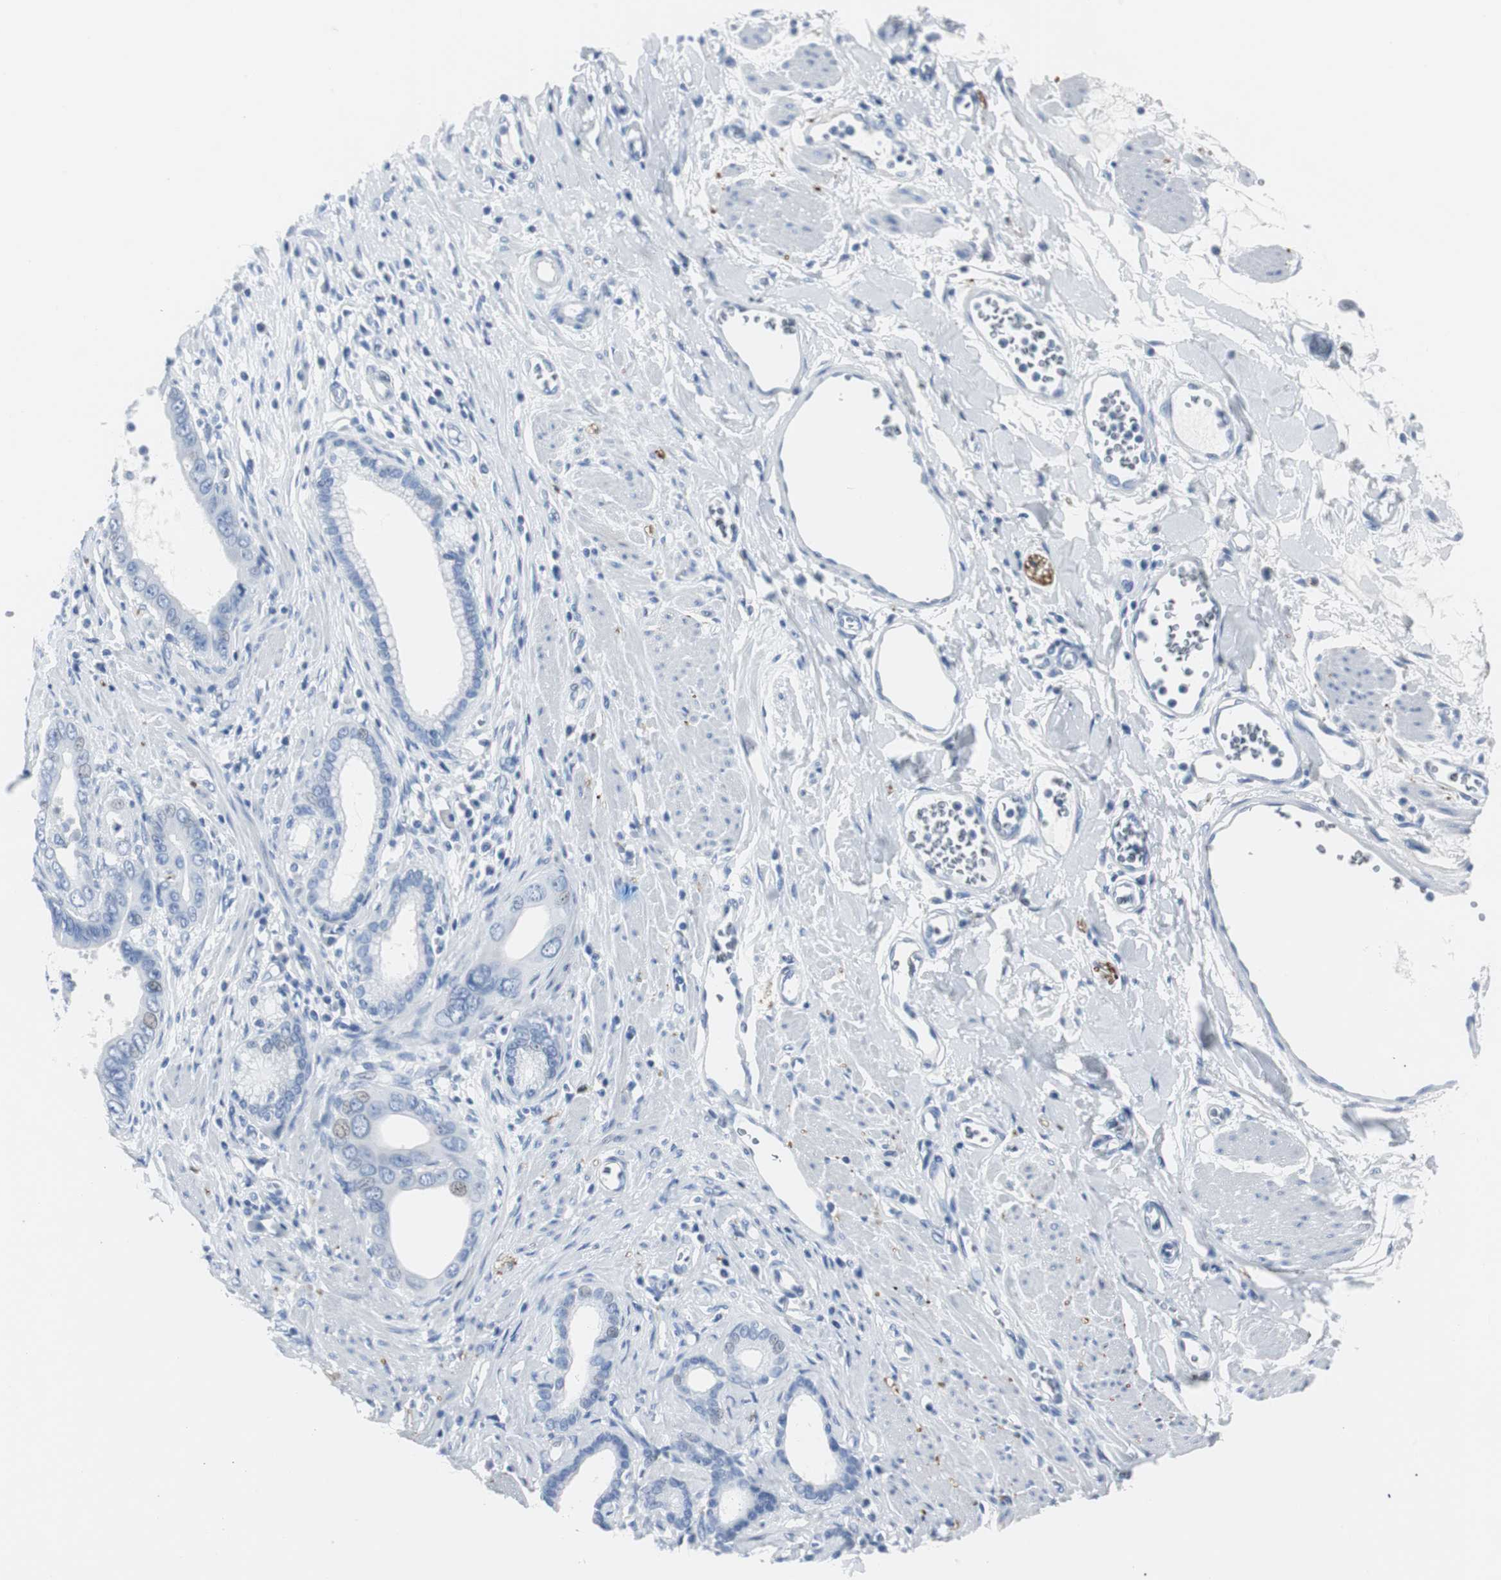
{"staining": {"intensity": "negative", "quantity": "none", "location": "none"}, "tissue": "pancreatic cancer", "cell_type": "Tumor cells", "image_type": "cancer", "snomed": [{"axis": "morphology", "description": "Normal tissue, NOS"}, {"axis": "topography", "description": "Lymph node"}], "caption": "IHC image of pancreatic cancer stained for a protein (brown), which demonstrates no staining in tumor cells.", "gene": "GAP43", "patient": {"sex": "male", "age": 50}}